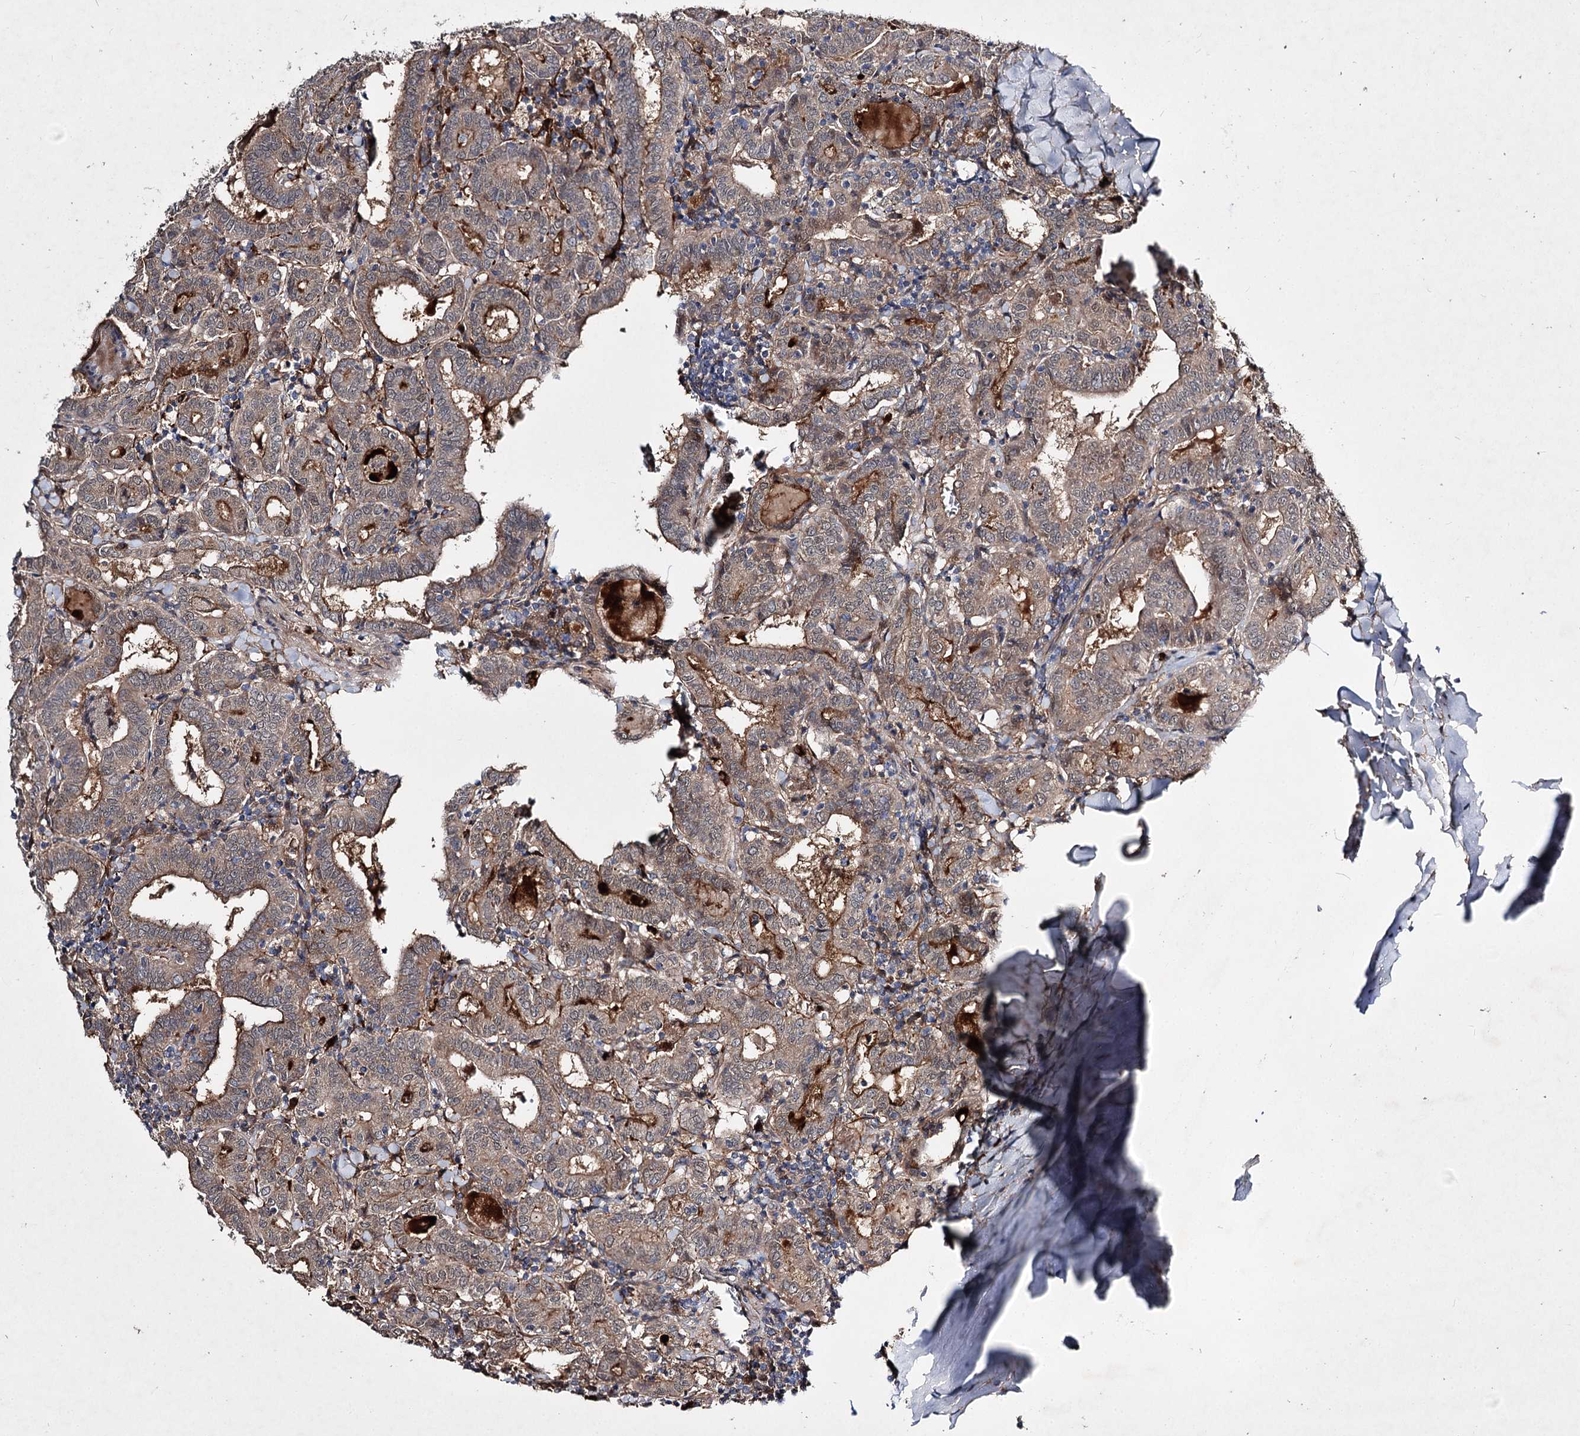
{"staining": {"intensity": "moderate", "quantity": "25%-75%", "location": "cytoplasmic/membranous"}, "tissue": "thyroid cancer", "cell_type": "Tumor cells", "image_type": "cancer", "snomed": [{"axis": "morphology", "description": "Papillary adenocarcinoma, NOS"}, {"axis": "topography", "description": "Thyroid gland"}], "caption": "Immunohistochemical staining of human thyroid cancer (papillary adenocarcinoma) displays moderate cytoplasmic/membranous protein expression in approximately 25%-75% of tumor cells.", "gene": "MINDY3", "patient": {"sex": "female", "age": 72}}